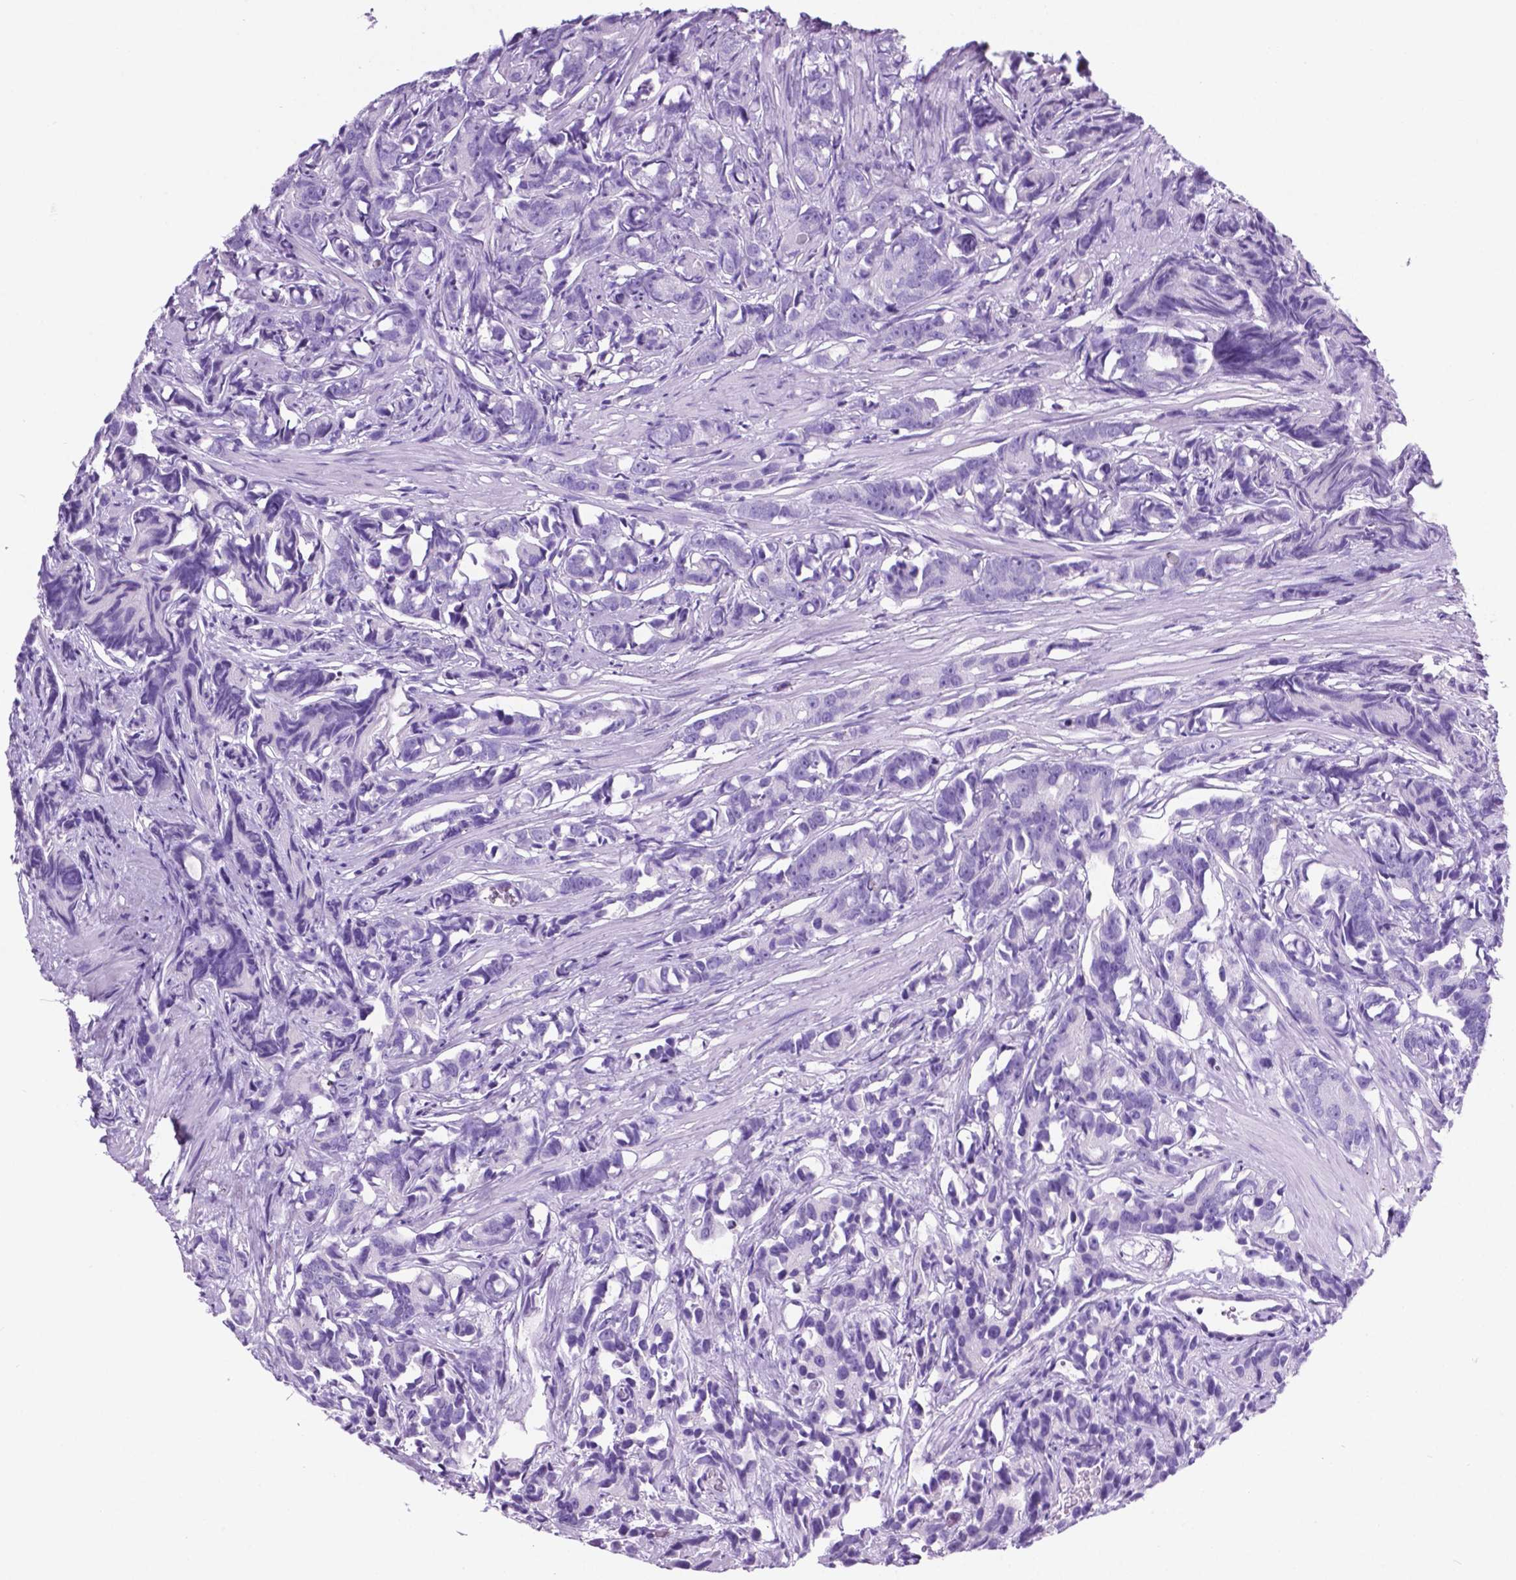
{"staining": {"intensity": "negative", "quantity": "none", "location": "none"}, "tissue": "prostate cancer", "cell_type": "Tumor cells", "image_type": "cancer", "snomed": [{"axis": "morphology", "description": "Adenocarcinoma, High grade"}, {"axis": "topography", "description": "Prostate"}], "caption": "Histopathology image shows no protein staining in tumor cells of adenocarcinoma (high-grade) (prostate) tissue. The staining was performed using DAB (3,3'-diaminobenzidine) to visualize the protein expression in brown, while the nuclei were stained in blue with hematoxylin (Magnification: 20x).", "gene": "C17orf107", "patient": {"sex": "male", "age": 90}}